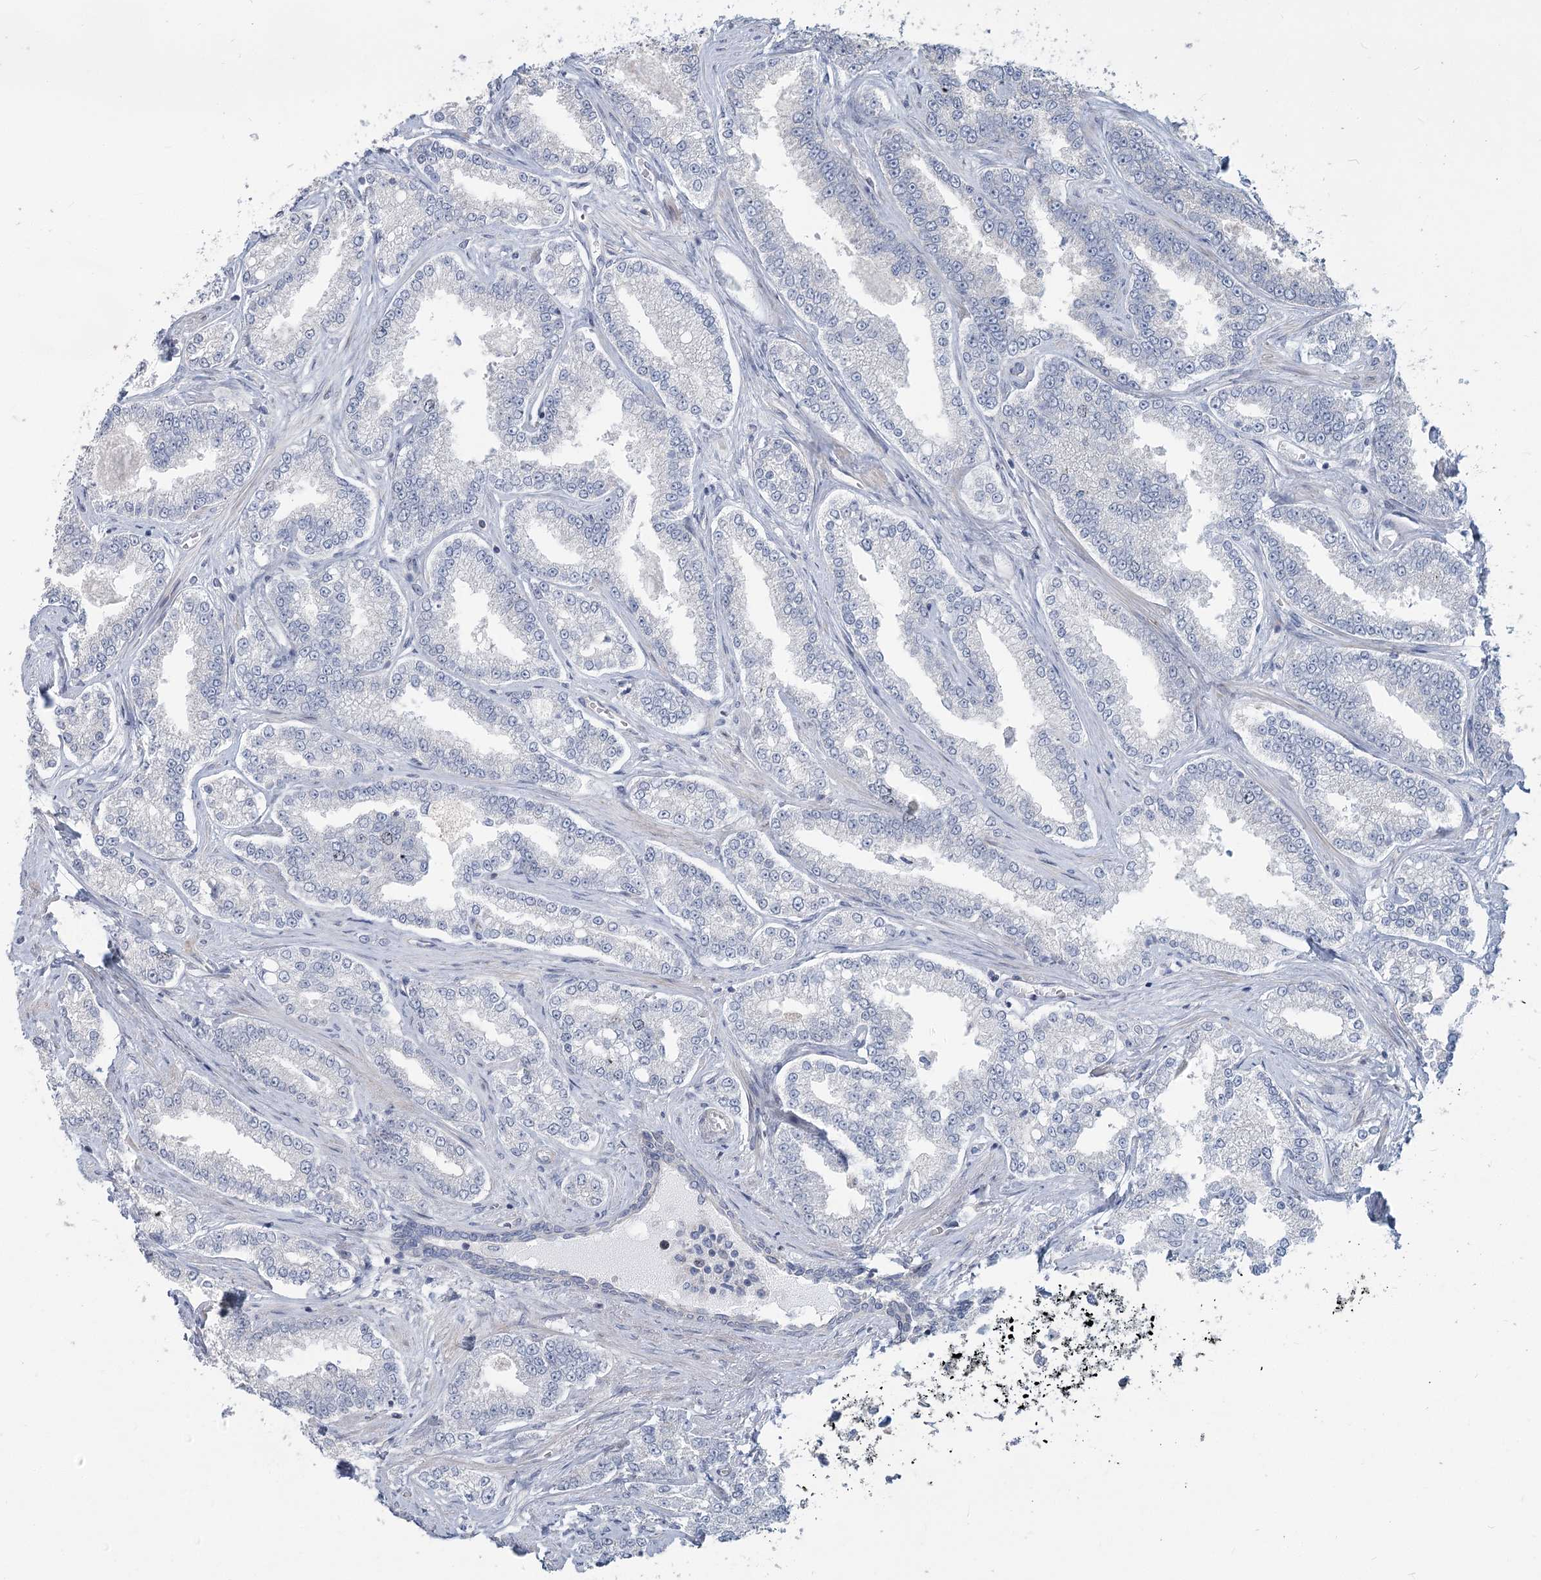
{"staining": {"intensity": "negative", "quantity": "none", "location": "none"}, "tissue": "prostate cancer", "cell_type": "Tumor cells", "image_type": "cancer", "snomed": [{"axis": "morphology", "description": "Normal tissue, NOS"}, {"axis": "morphology", "description": "Adenocarcinoma, High grade"}, {"axis": "topography", "description": "Prostate"}], "caption": "Tumor cells show no significant protein staining in prostate adenocarcinoma (high-grade).", "gene": "ABITRAM", "patient": {"sex": "male", "age": 83}}